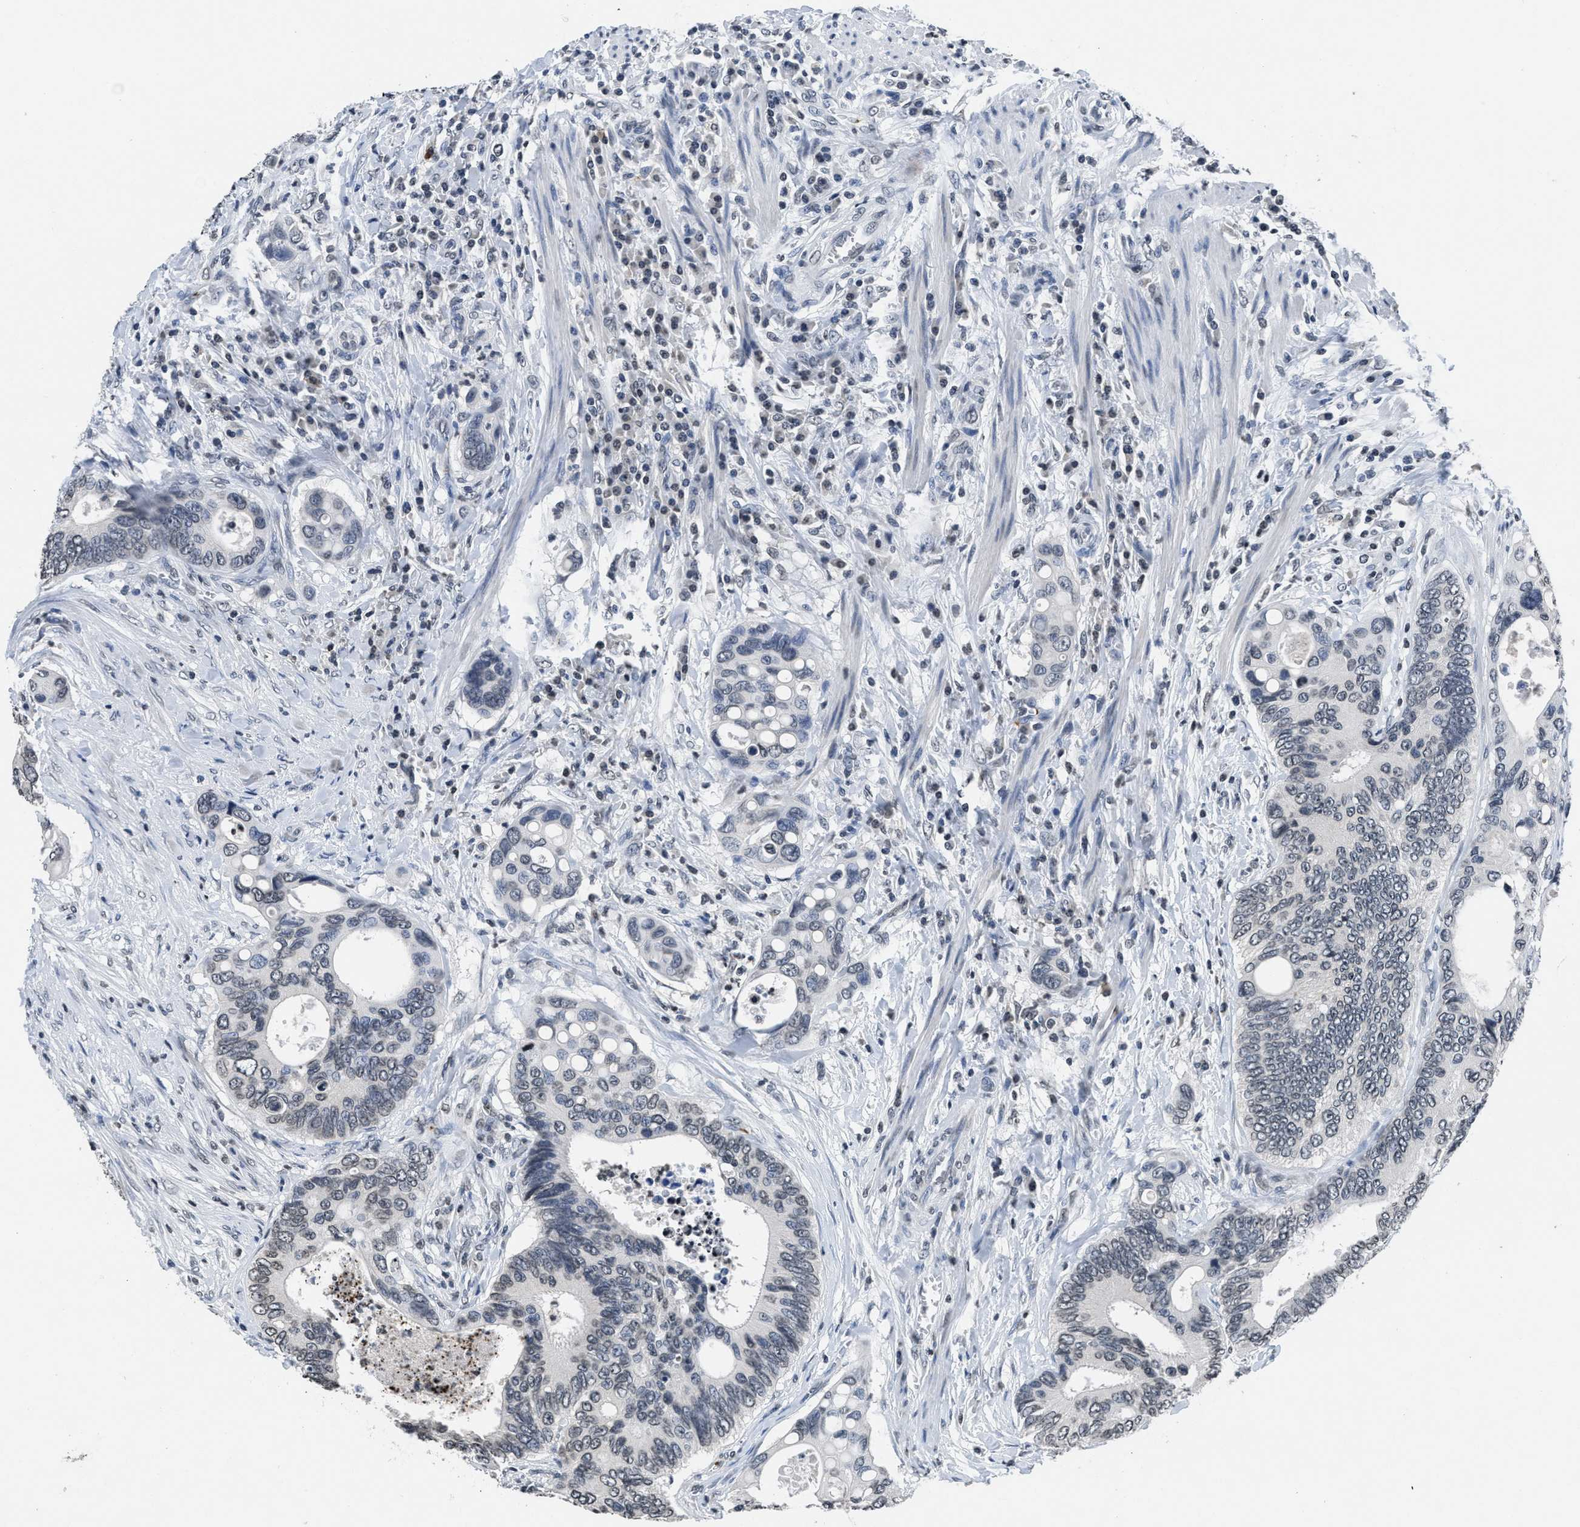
{"staining": {"intensity": "negative", "quantity": "none", "location": "none"}, "tissue": "colorectal cancer", "cell_type": "Tumor cells", "image_type": "cancer", "snomed": [{"axis": "morphology", "description": "Inflammation, NOS"}, {"axis": "morphology", "description": "Adenocarcinoma, NOS"}, {"axis": "topography", "description": "Colon"}], "caption": "Tumor cells are negative for protein expression in human colorectal cancer.", "gene": "ITGA2B", "patient": {"sex": "male", "age": 72}}